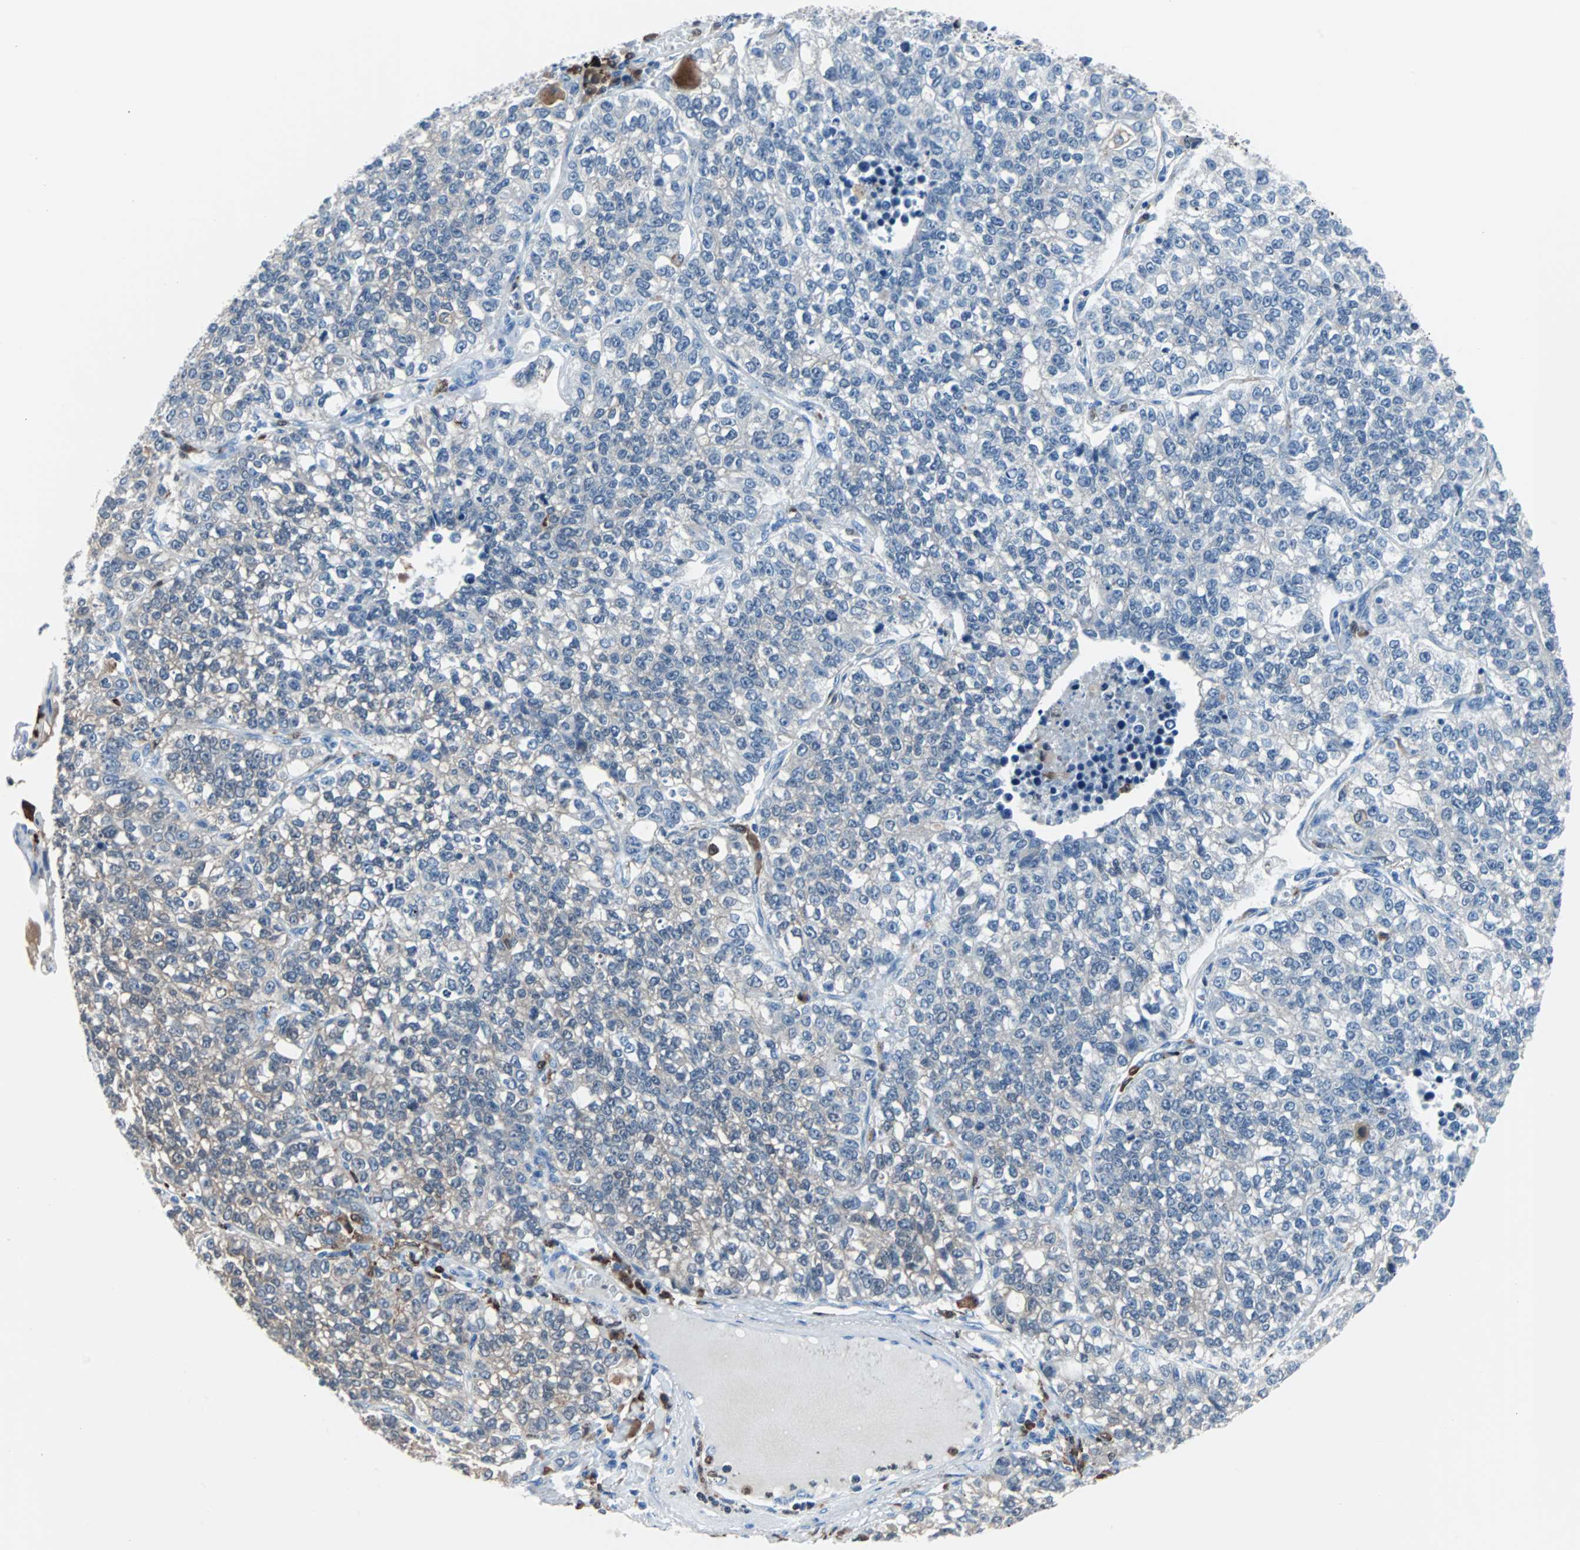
{"staining": {"intensity": "negative", "quantity": "none", "location": "none"}, "tissue": "lung cancer", "cell_type": "Tumor cells", "image_type": "cancer", "snomed": [{"axis": "morphology", "description": "Adenocarcinoma, NOS"}, {"axis": "topography", "description": "Lung"}], "caption": "Protein analysis of adenocarcinoma (lung) reveals no significant expression in tumor cells.", "gene": "SYK", "patient": {"sex": "male", "age": 49}}